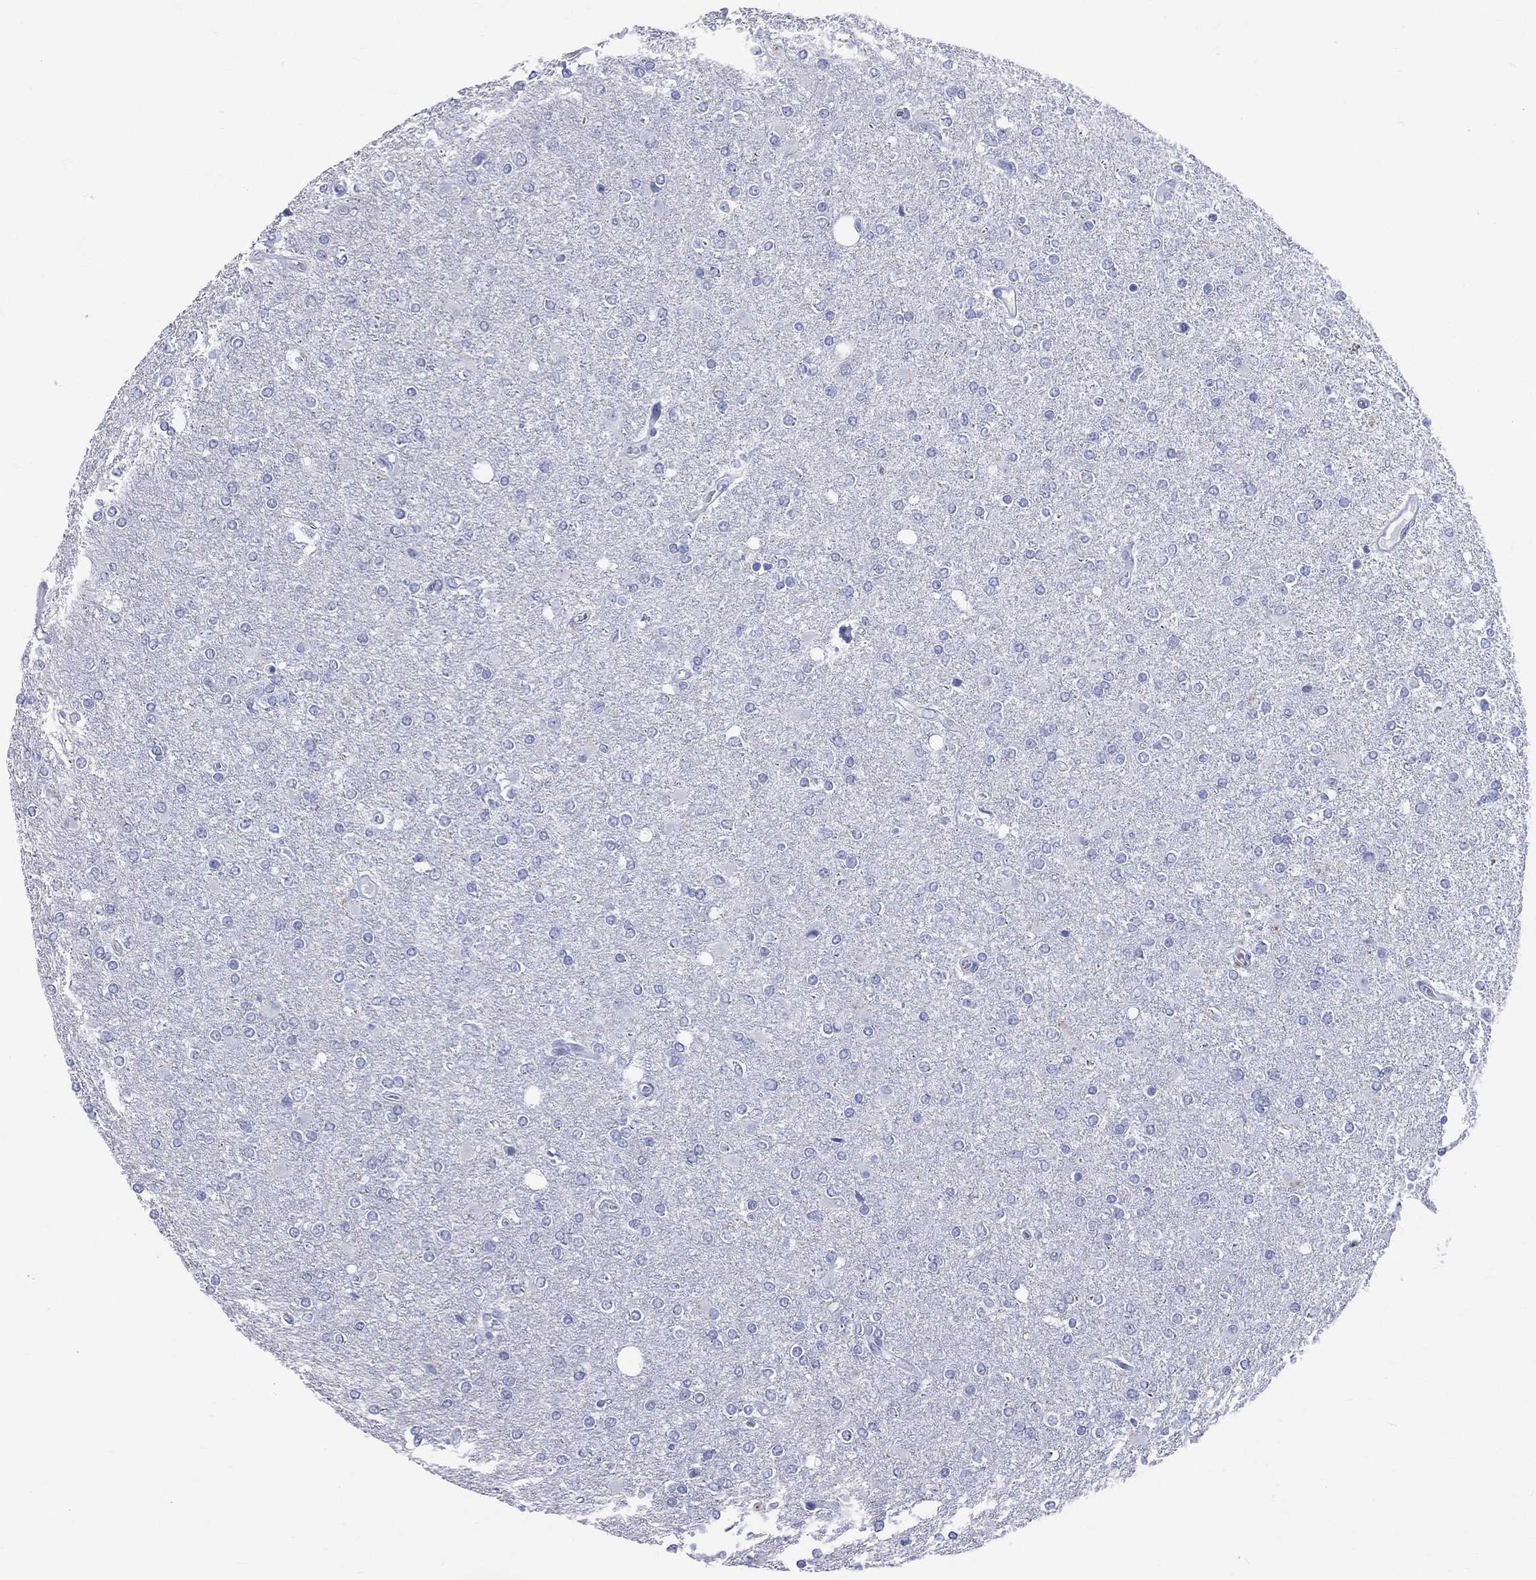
{"staining": {"intensity": "negative", "quantity": "none", "location": "none"}, "tissue": "glioma", "cell_type": "Tumor cells", "image_type": "cancer", "snomed": [{"axis": "morphology", "description": "Glioma, malignant, High grade"}, {"axis": "topography", "description": "Cerebral cortex"}], "caption": "Tumor cells are negative for protein expression in human glioma. The staining was performed using DAB to visualize the protein expression in brown, while the nuclei were stained in blue with hematoxylin (Magnification: 20x).", "gene": "PGLYRP1", "patient": {"sex": "male", "age": 70}}